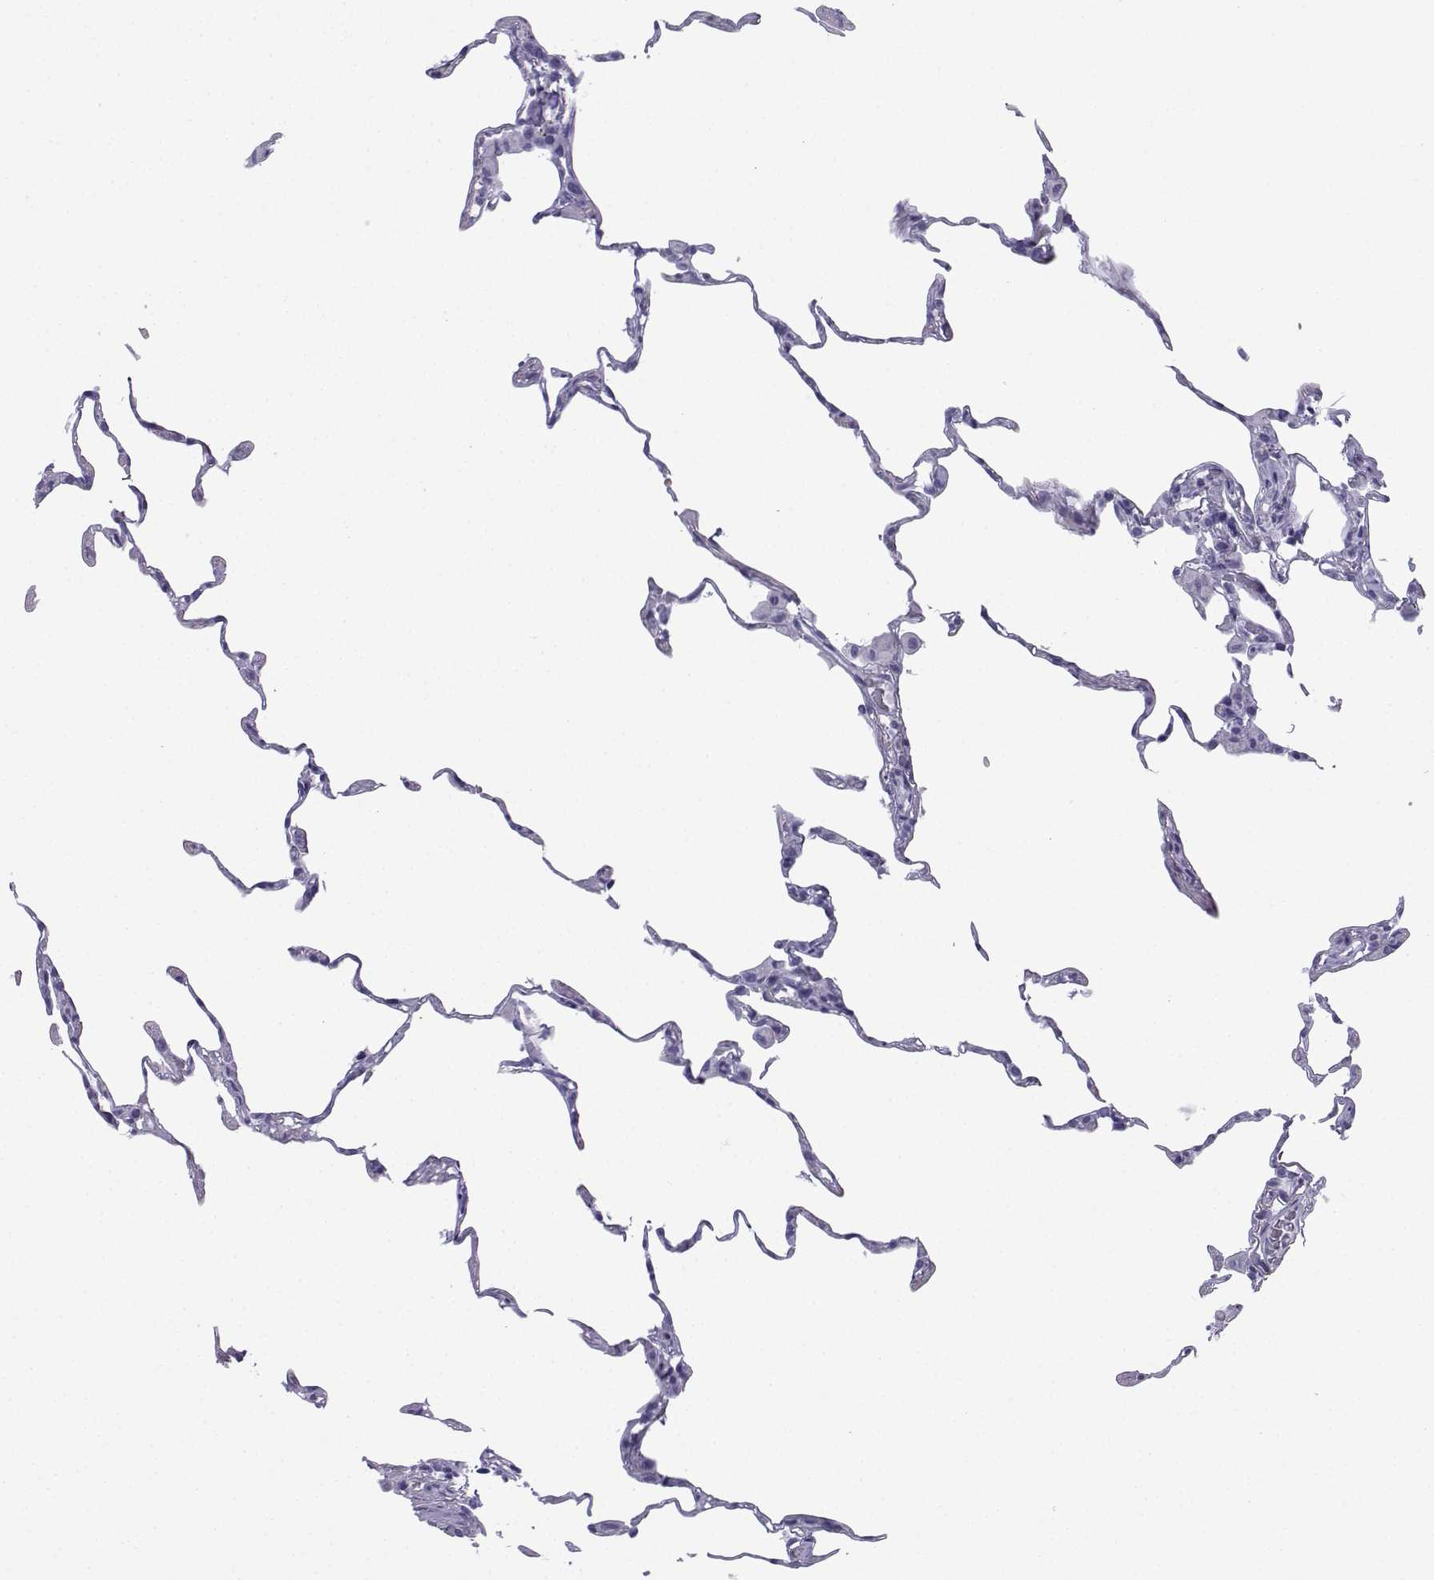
{"staining": {"intensity": "negative", "quantity": "none", "location": "none"}, "tissue": "lung", "cell_type": "Alveolar cells", "image_type": "normal", "snomed": [{"axis": "morphology", "description": "Normal tissue, NOS"}, {"axis": "topography", "description": "Lung"}], "caption": "The image shows no significant staining in alveolar cells of lung. (Stains: DAB immunohistochemistry with hematoxylin counter stain, Microscopy: brightfield microscopy at high magnification).", "gene": "TRIM46", "patient": {"sex": "female", "age": 57}}